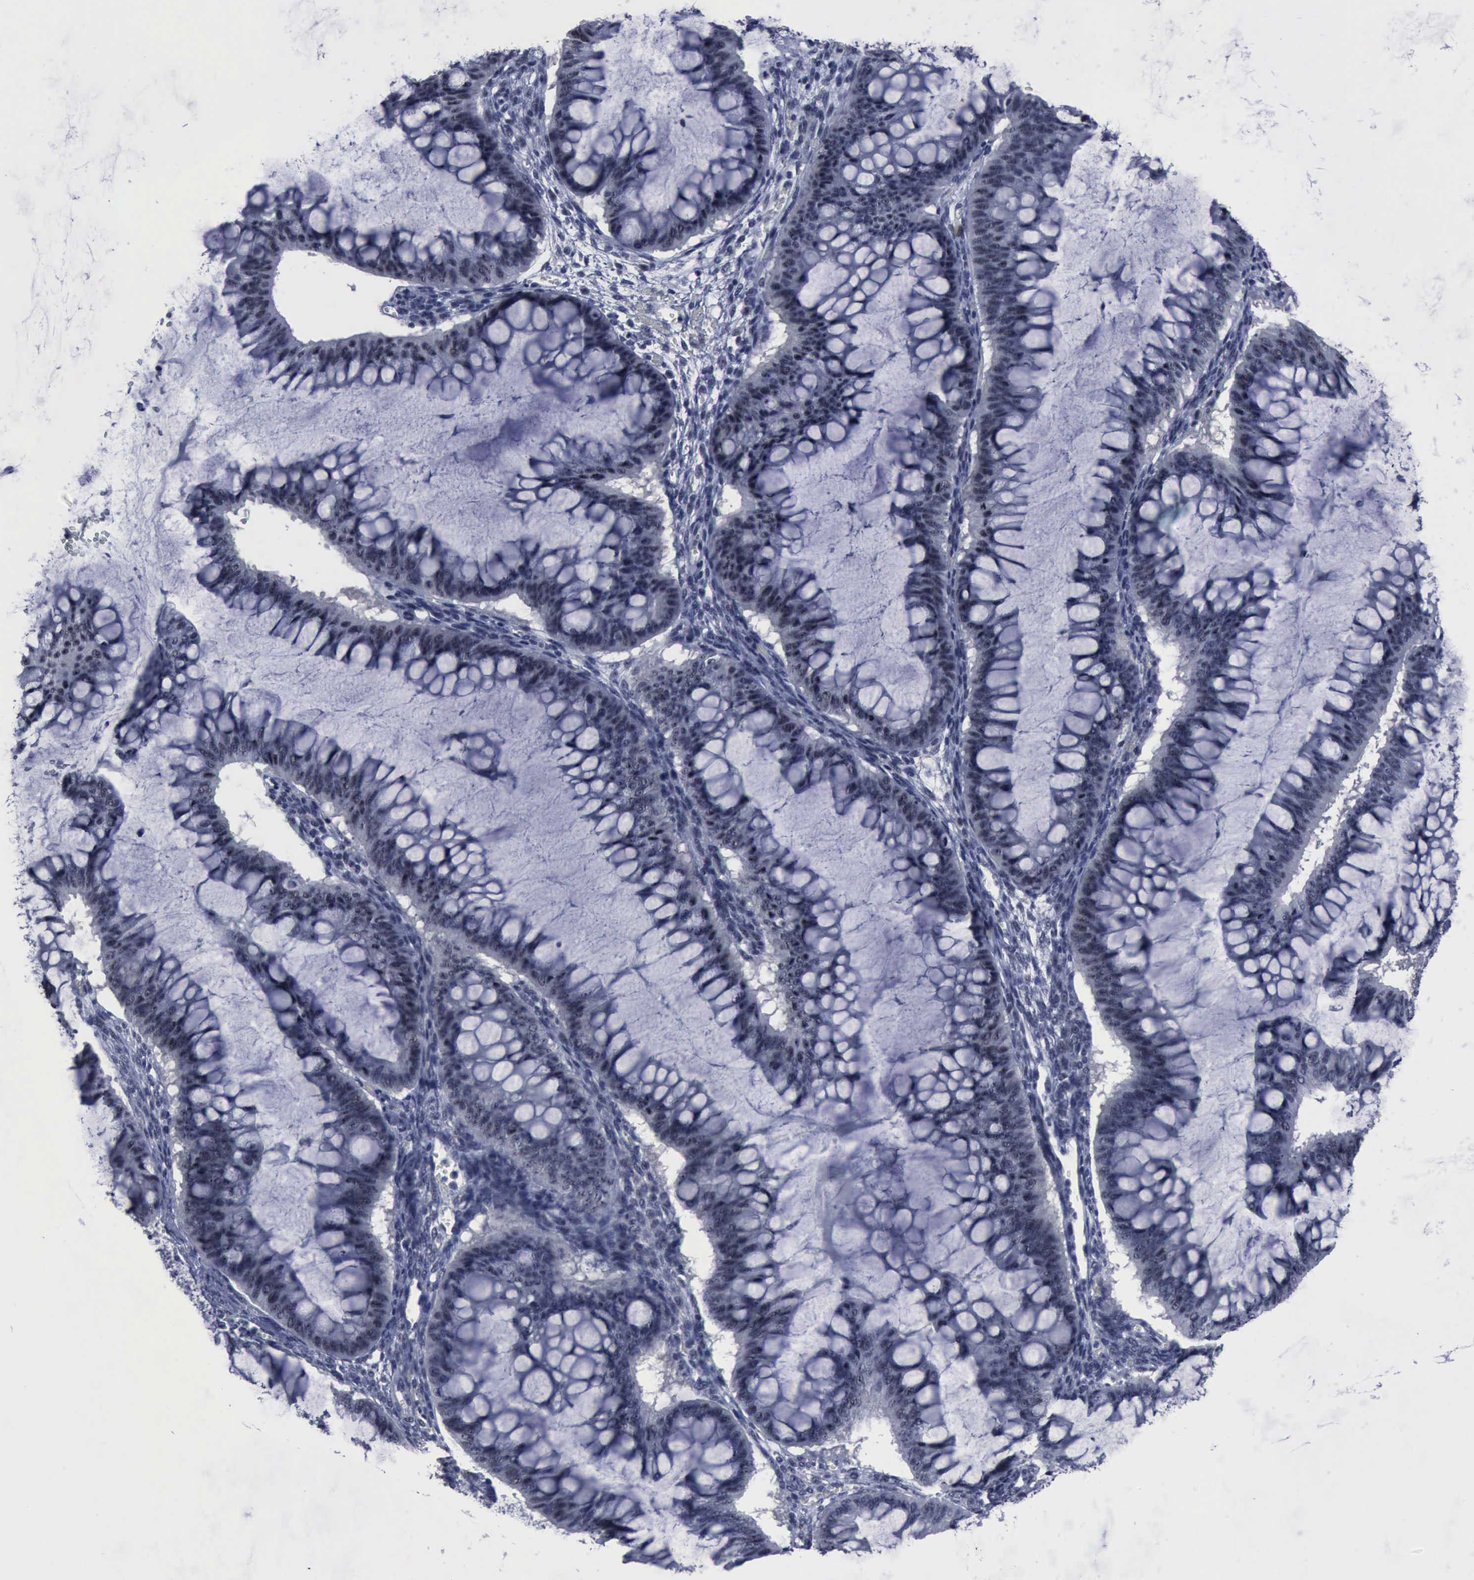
{"staining": {"intensity": "negative", "quantity": "none", "location": "none"}, "tissue": "ovarian cancer", "cell_type": "Tumor cells", "image_type": "cancer", "snomed": [{"axis": "morphology", "description": "Cystadenocarcinoma, mucinous, NOS"}, {"axis": "topography", "description": "Ovary"}], "caption": "High power microscopy histopathology image of an immunohistochemistry micrograph of ovarian mucinous cystadenocarcinoma, revealing no significant positivity in tumor cells.", "gene": "BRD1", "patient": {"sex": "female", "age": 73}}